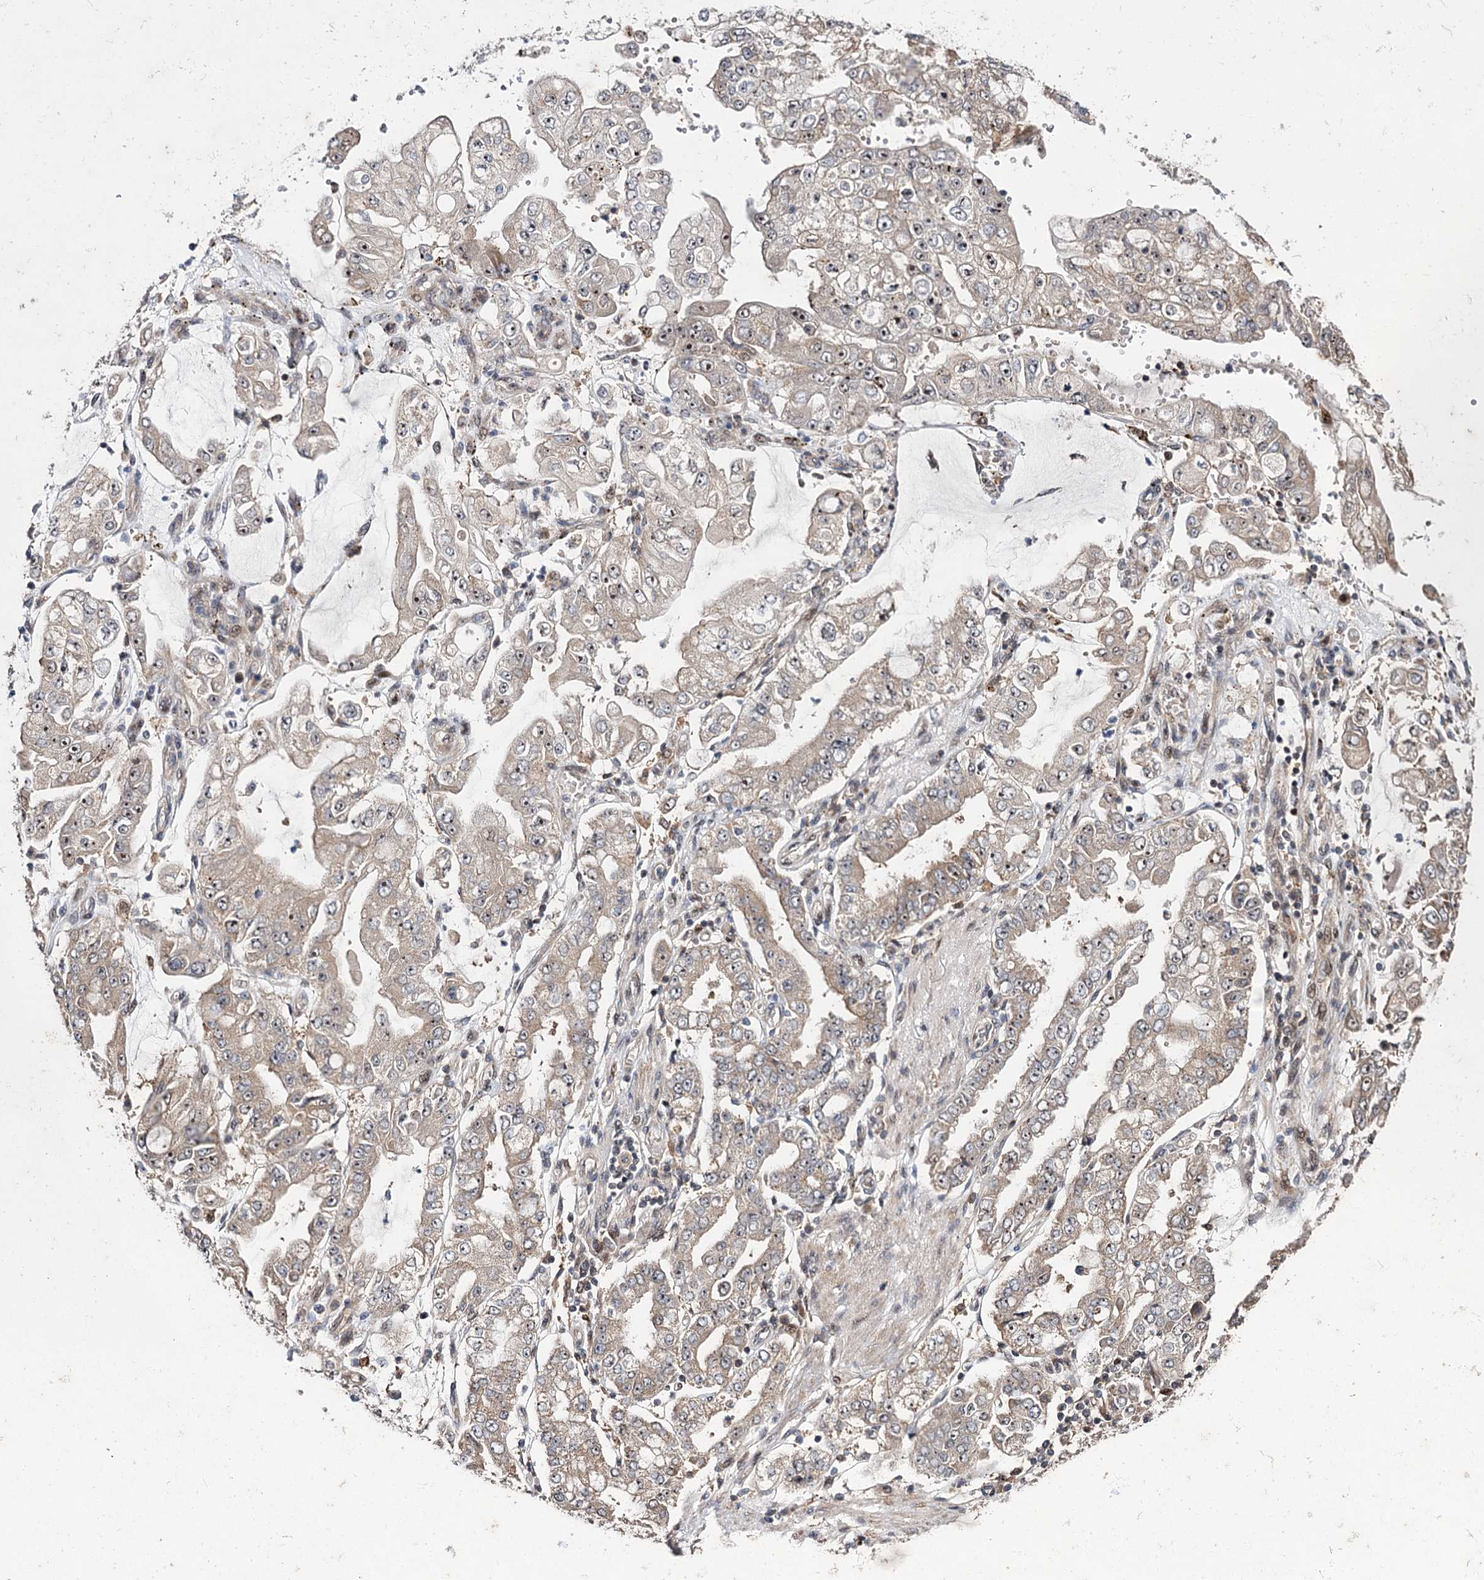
{"staining": {"intensity": "weak", "quantity": "25%-75%", "location": "cytoplasmic/membranous,nuclear"}, "tissue": "stomach cancer", "cell_type": "Tumor cells", "image_type": "cancer", "snomed": [{"axis": "morphology", "description": "Adenocarcinoma, NOS"}, {"axis": "topography", "description": "Stomach"}], "caption": "Brown immunohistochemical staining in stomach cancer (adenocarcinoma) displays weak cytoplasmic/membranous and nuclear positivity in approximately 25%-75% of tumor cells.", "gene": "MKNK2", "patient": {"sex": "male", "age": 76}}